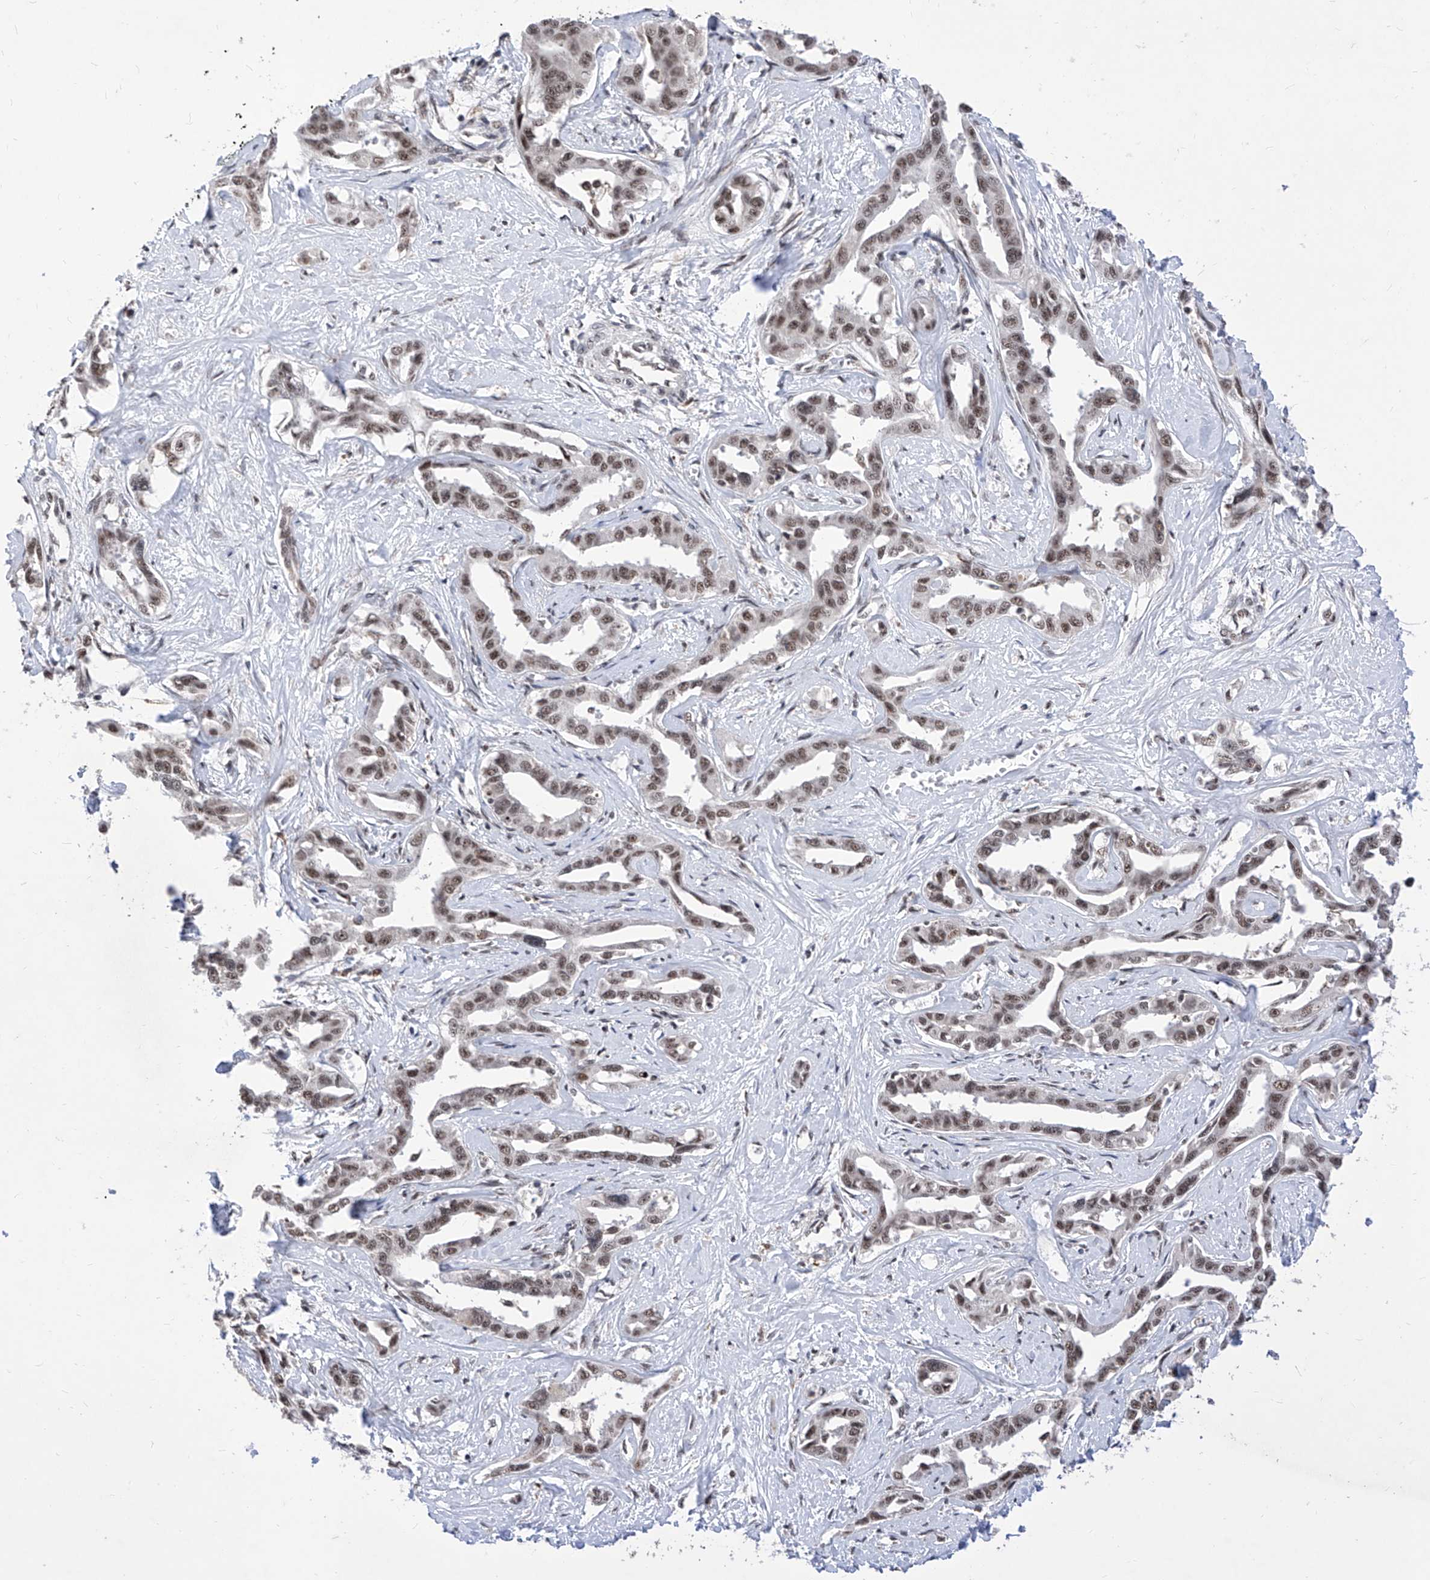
{"staining": {"intensity": "weak", "quantity": ">75%", "location": "nuclear"}, "tissue": "liver cancer", "cell_type": "Tumor cells", "image_type": "cancer", "snomed": [{"axis": "morphology", "description": "Cholangiocarcinoma"}, {"axis": "topography", "description": "Liver"}], "caption": "Protein staining of liver cholangiocarcinoma tissue reveals weak nuclear expression in approximately >75% of tumor cells. Using DAB (3,3'-diaminobenzidine) (brown) and hematoxylin (blue) stains, captured at high magnification using brightfield microscopy.", "gene": "PHF5A", "patient": {"sex": "male", "age": 59}}